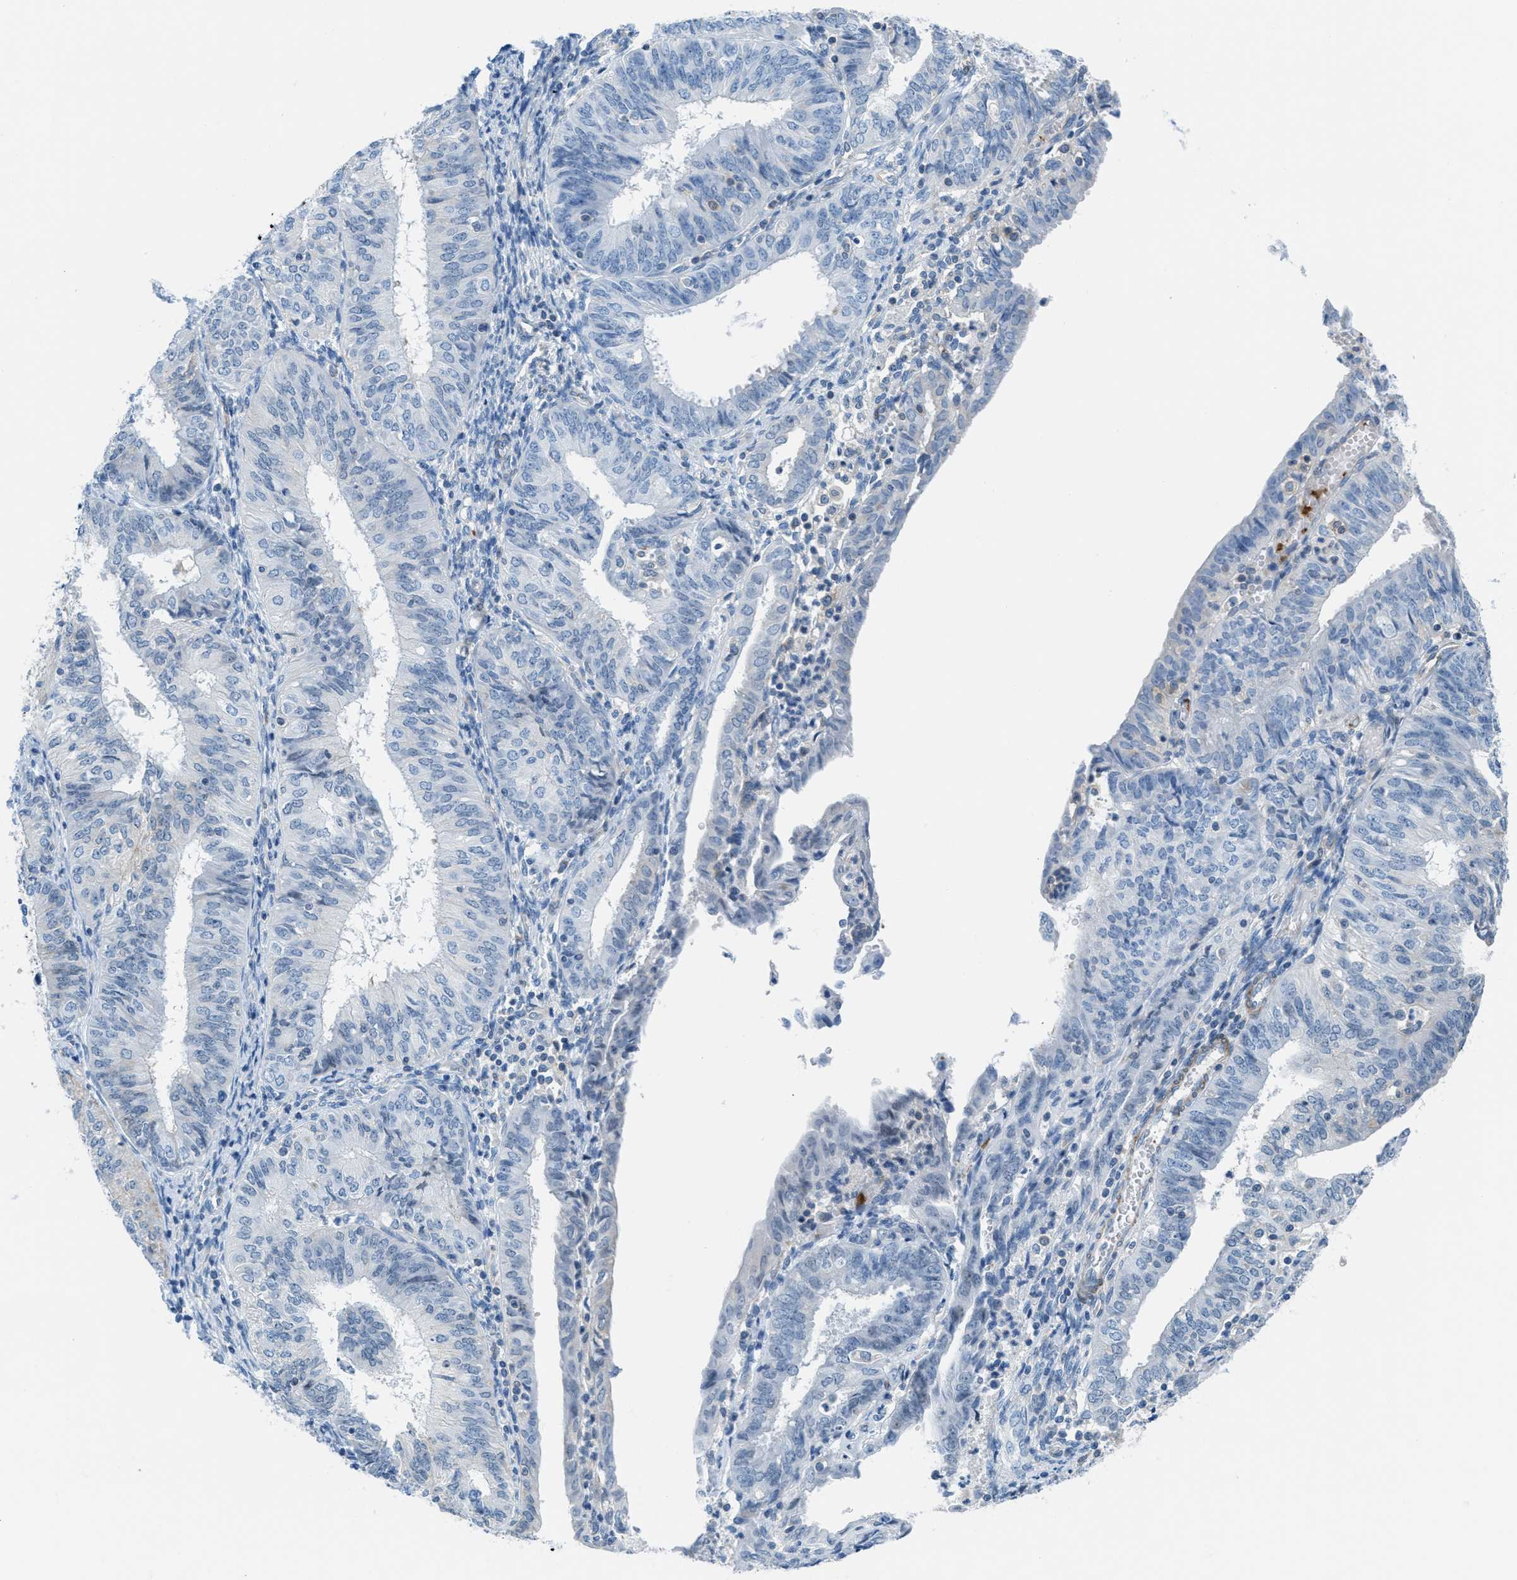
{"staining": {"intensity": "moderate", "quantity": "<25%", "location": "cytoplasmic/membranous"}, "tissue": "endometrial cancer", "cell_type": "Tumor cells", "image_type": "cancer", "snomed": [{"axis": "morphology", "description": "Adenocarcinoma, NOS"}, {"axis": "topography", "description": "Endometrium"}], "caption": "A brown stain labels moderate cytoplasmic/membranous positivity of a protein in endometrial adenocarcinoma tumor cells.", "gene": "MAPRE2", "patient": {"sex": "female", "age": 58}}